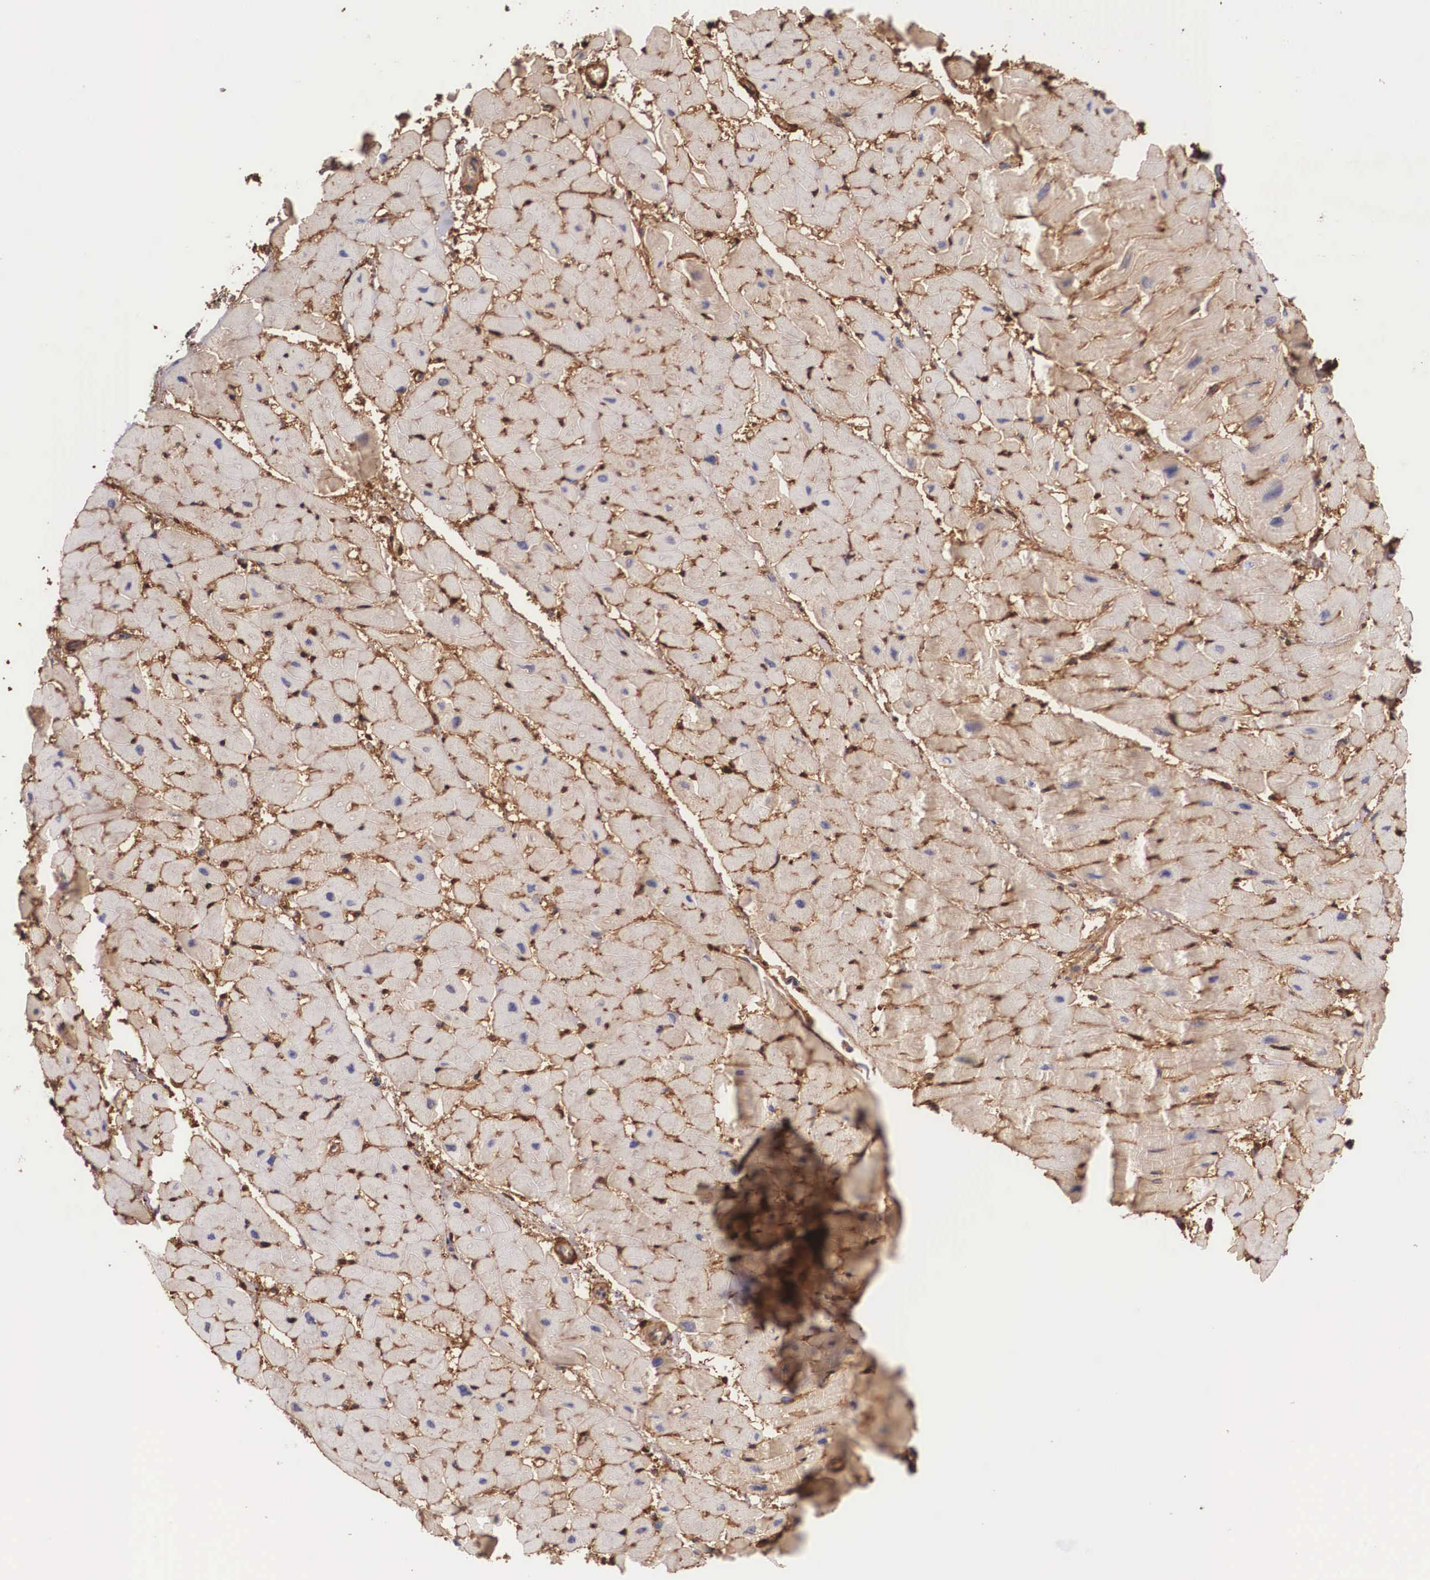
{"staining": {"intensity": "negative", "quantity": "none", "location": "none"}, "tissue": "heart muscle", "cell_type": "Cardiomyocytes", "image_type": "normal", "snomed": [{"axis": "morphology", "description": "Normal tissue, NOS"}, {"axis": "topography", "description": "Heart"}], "caption": "Immunohistochemical staining of benign human heart muscle demonstrates no significant positivity in cardiomyocytes.", "gene": "LGALS1", "patient": {"sex": "female", "age": 19}}